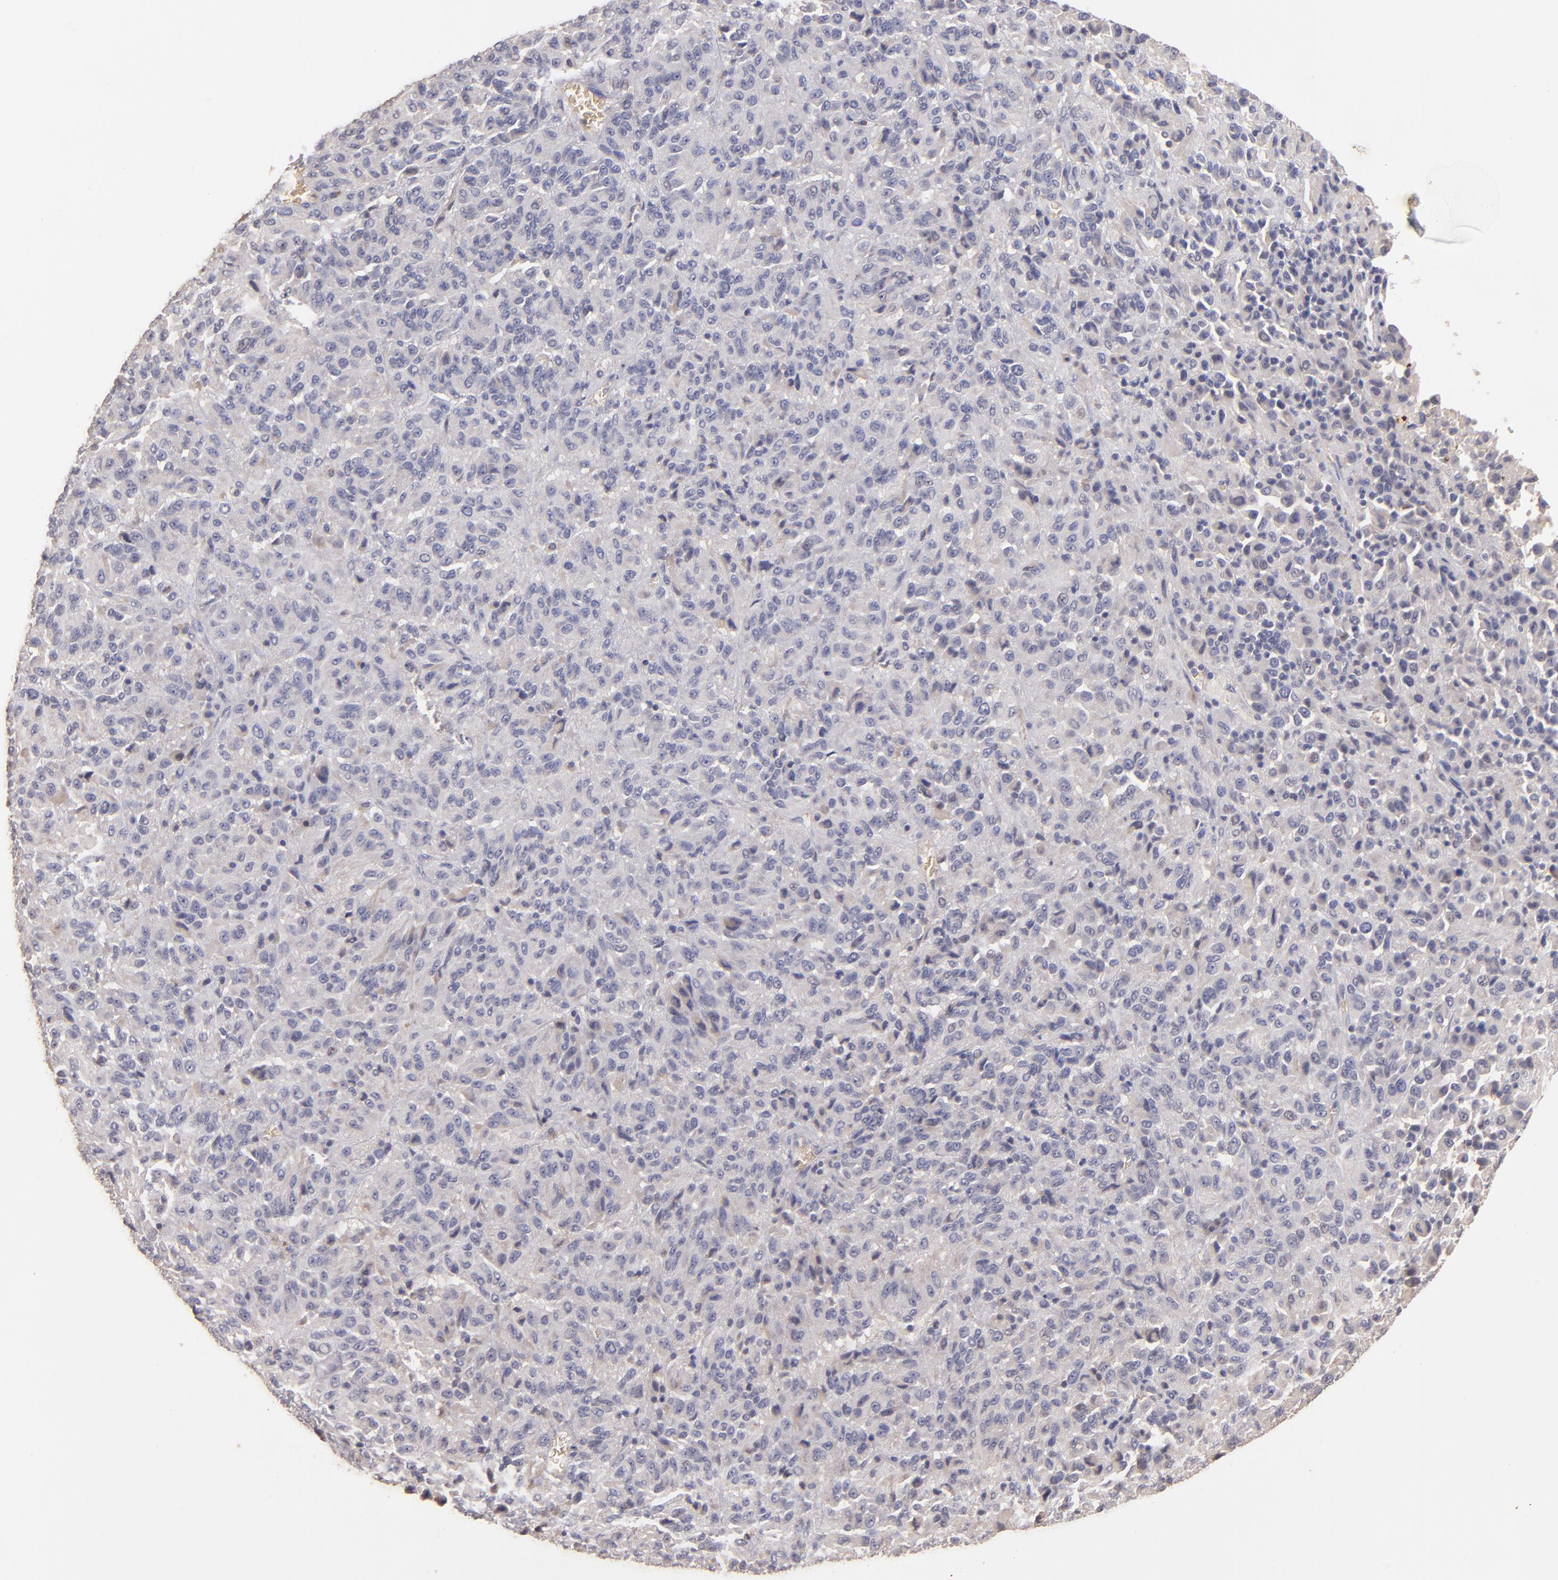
{"staining": {"intensity": "weak", "quantity": "<25%", "location": "cytoplasmic/membranous"}, "tissue": "melanoma", "cell_type": "Tumor cells", "image_type": "cancer", "snomed": [{"axis": "morphology", "description": "Malignant melanoma, Metastatic site"}, {"axis": "topography", "description": "Lung"}], "caption": "This is an IHC histopathology image of melanoma. There is no expression in tumor cells.", "gene": "SERPINC1", "patient": {"sex": "male", "age": 64}}